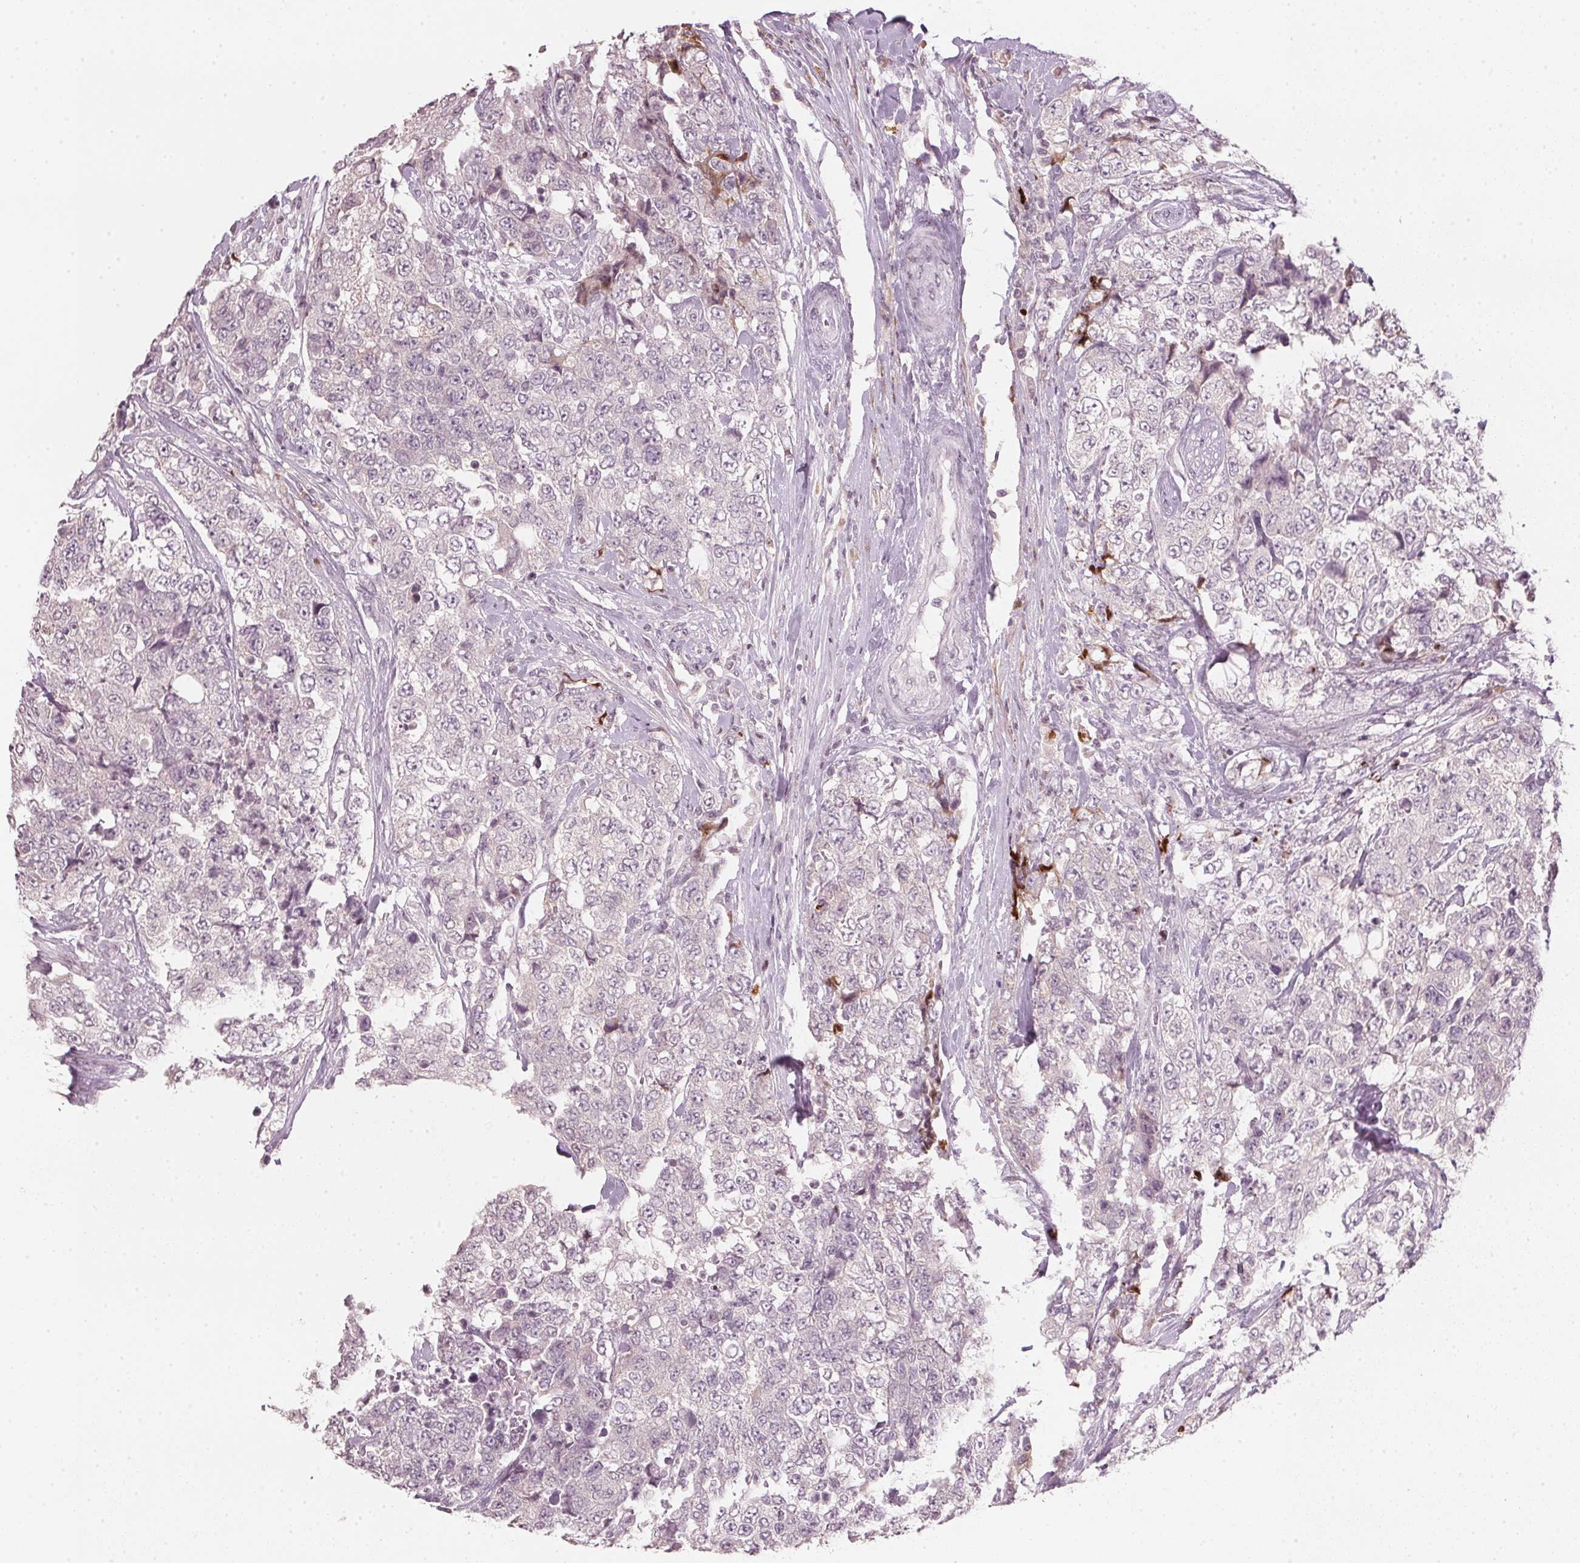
{"staining": {"intensity": "negative", "quantity": "none", "location": "none"}, "tissue": "urothelial cancer", "cell_type": "Tumor cells", "image_type": "cancer", "snomed": [{"axis": "morphology", "description": "Urothelial carcinoma, High grade"}, {"axis": "topography", "description": "Urinary bladder"}], "caption": "High magnification brightfield microscopy of urothelial cancer stained with DAB (brown) and counterstained with hematoxylin (blue): tumor cells show no significant expression.", "gene": "SFRP4", "patient": {"sex": "female", "age": 78}}